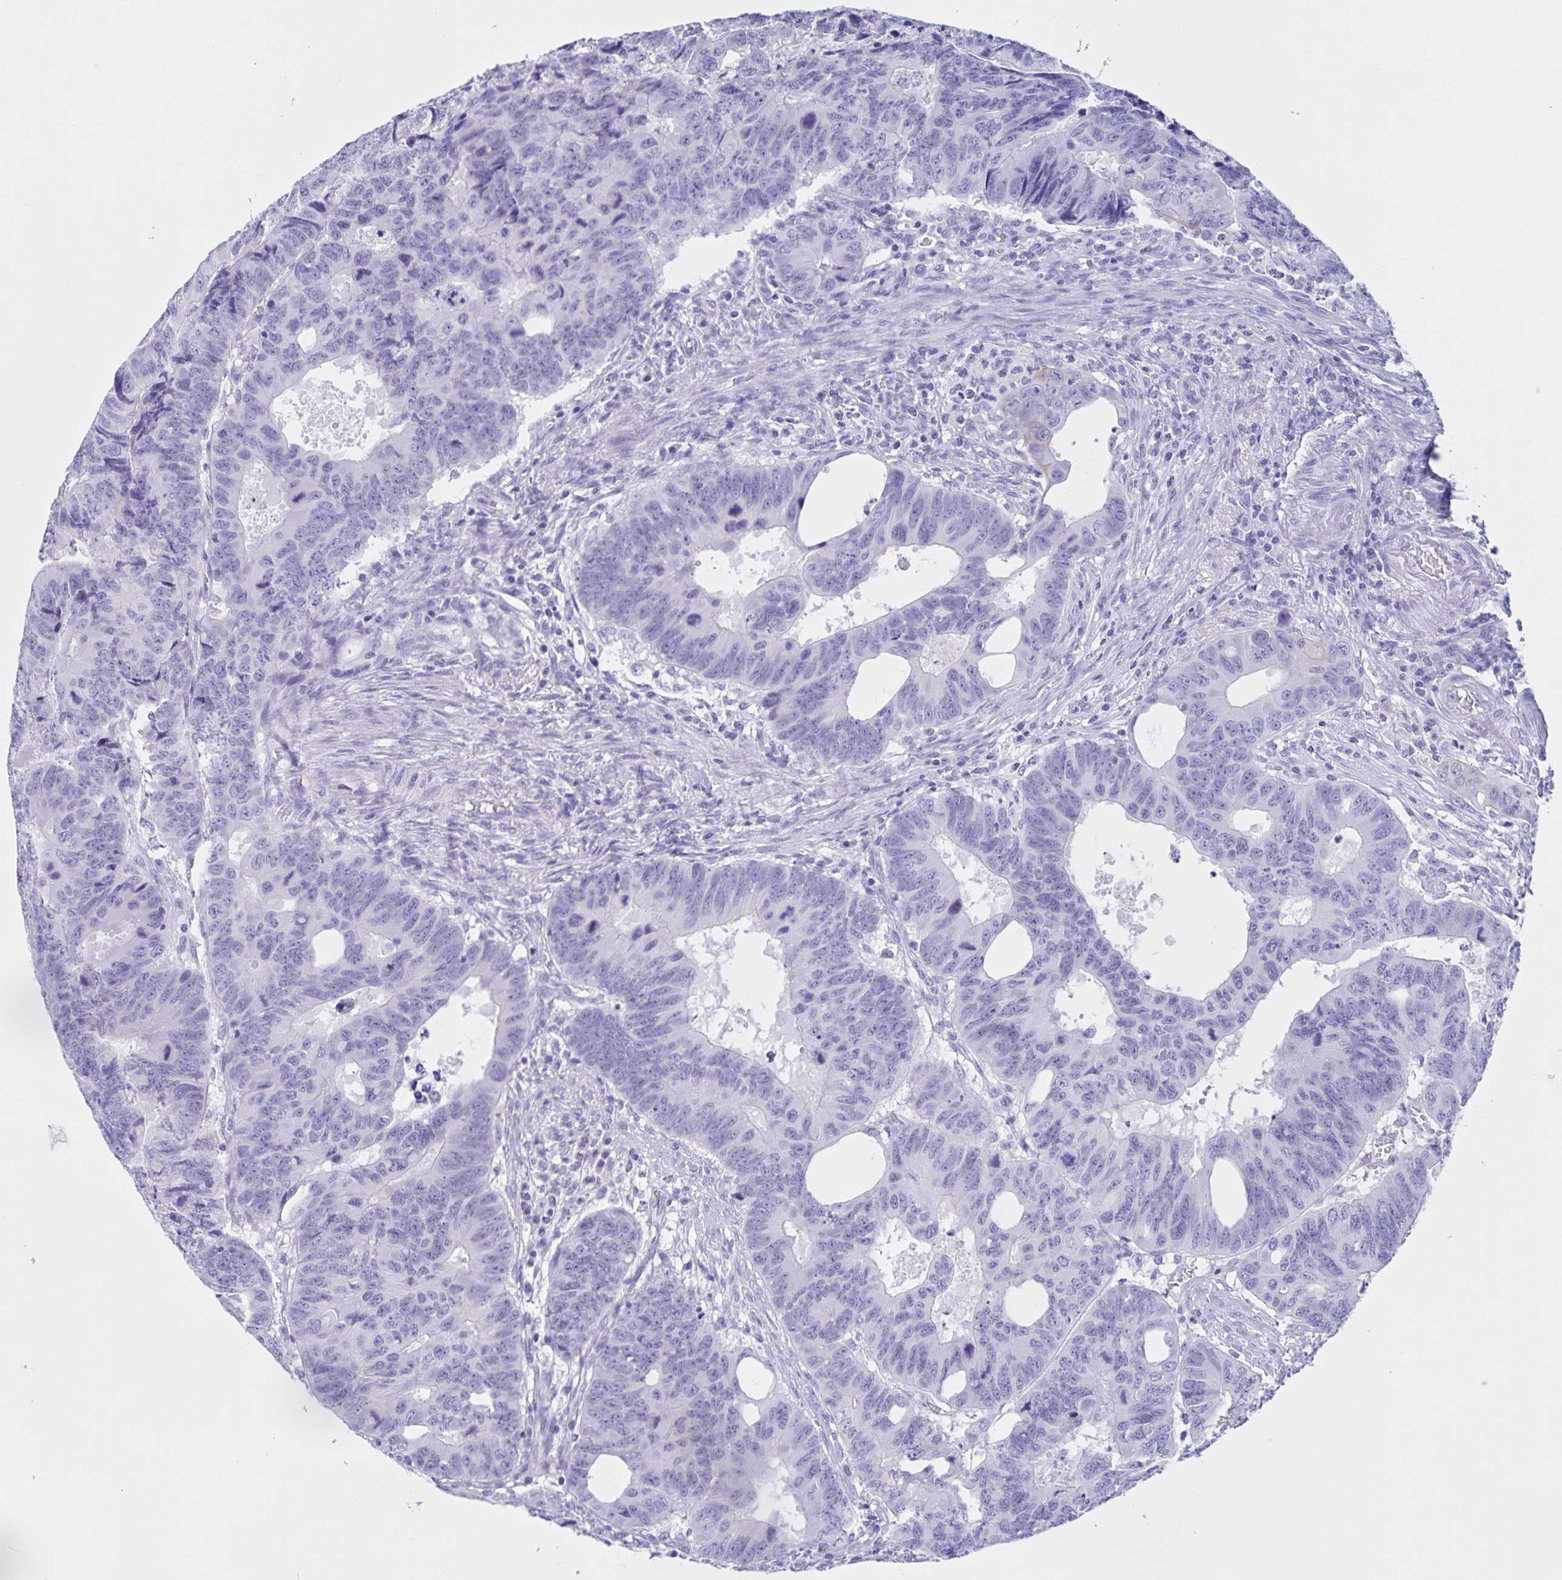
{"staining": {"intensity": "negative", "quantity": "none", "location": "none"}, "tissue": "colorectal cancer", "cell_type": "Tumor cells", "image_type": "cancer", "snomed": [{"axis": "morphology", "description": "Adenocarcinoma, NOS"}, {"axis": "topography", "description": "Colon"}], "caption": "DAB (3,3'-diaminobenzidine) immunohistochemical staining of colorectal cancer (adenocarcinoma) exhibits no significant positivity in tumor cells. (DAB (3,3'-diaminobenzidine) immunohistochemistry (IHC) visualized using brightfield microscopy, high magnification).", "gene": "TGIF2LX", "patient": {"sex": "male", "age": 62}}